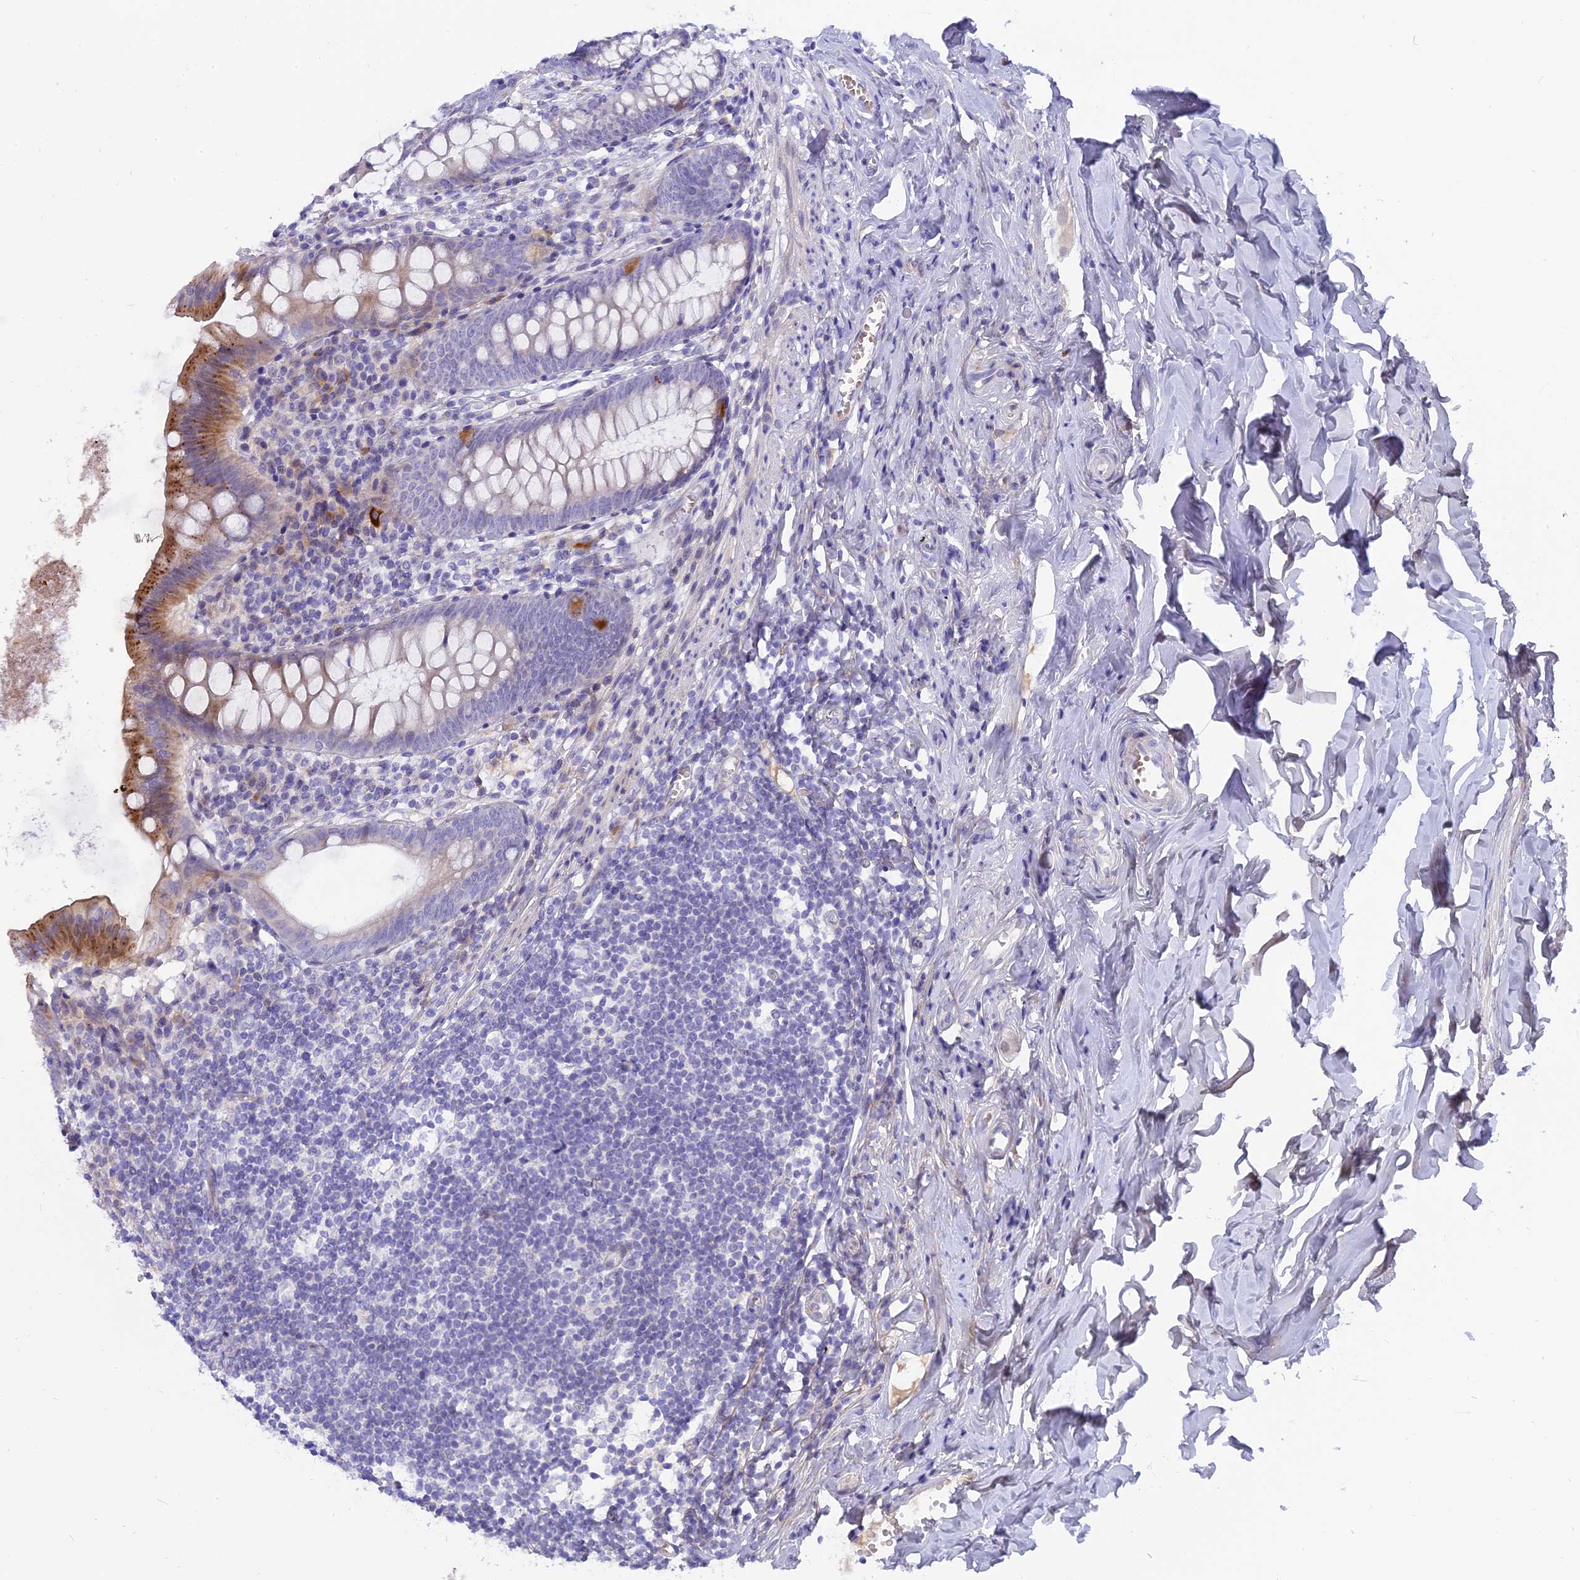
{"staining": {"intensity": "moderate", "quantity": "<25%", "location": "cytoplasmic/membranous"}, "tissue": "appendix", "cell_type": "Glandular cells", "image_type": "normal", "snomed": [{"axis": "morphology", "description": "Normal tissue, NOS"}, {"axis": "topography", "description": "Appendix"}], "caption": "Appendix stained with immunohistochemistry demonstrates moderate cytoplasmic/membranous expression in about <25% of glandular cells.", "gene": "MBD3L1", "patient": {"sex": "female", "age": 51}}